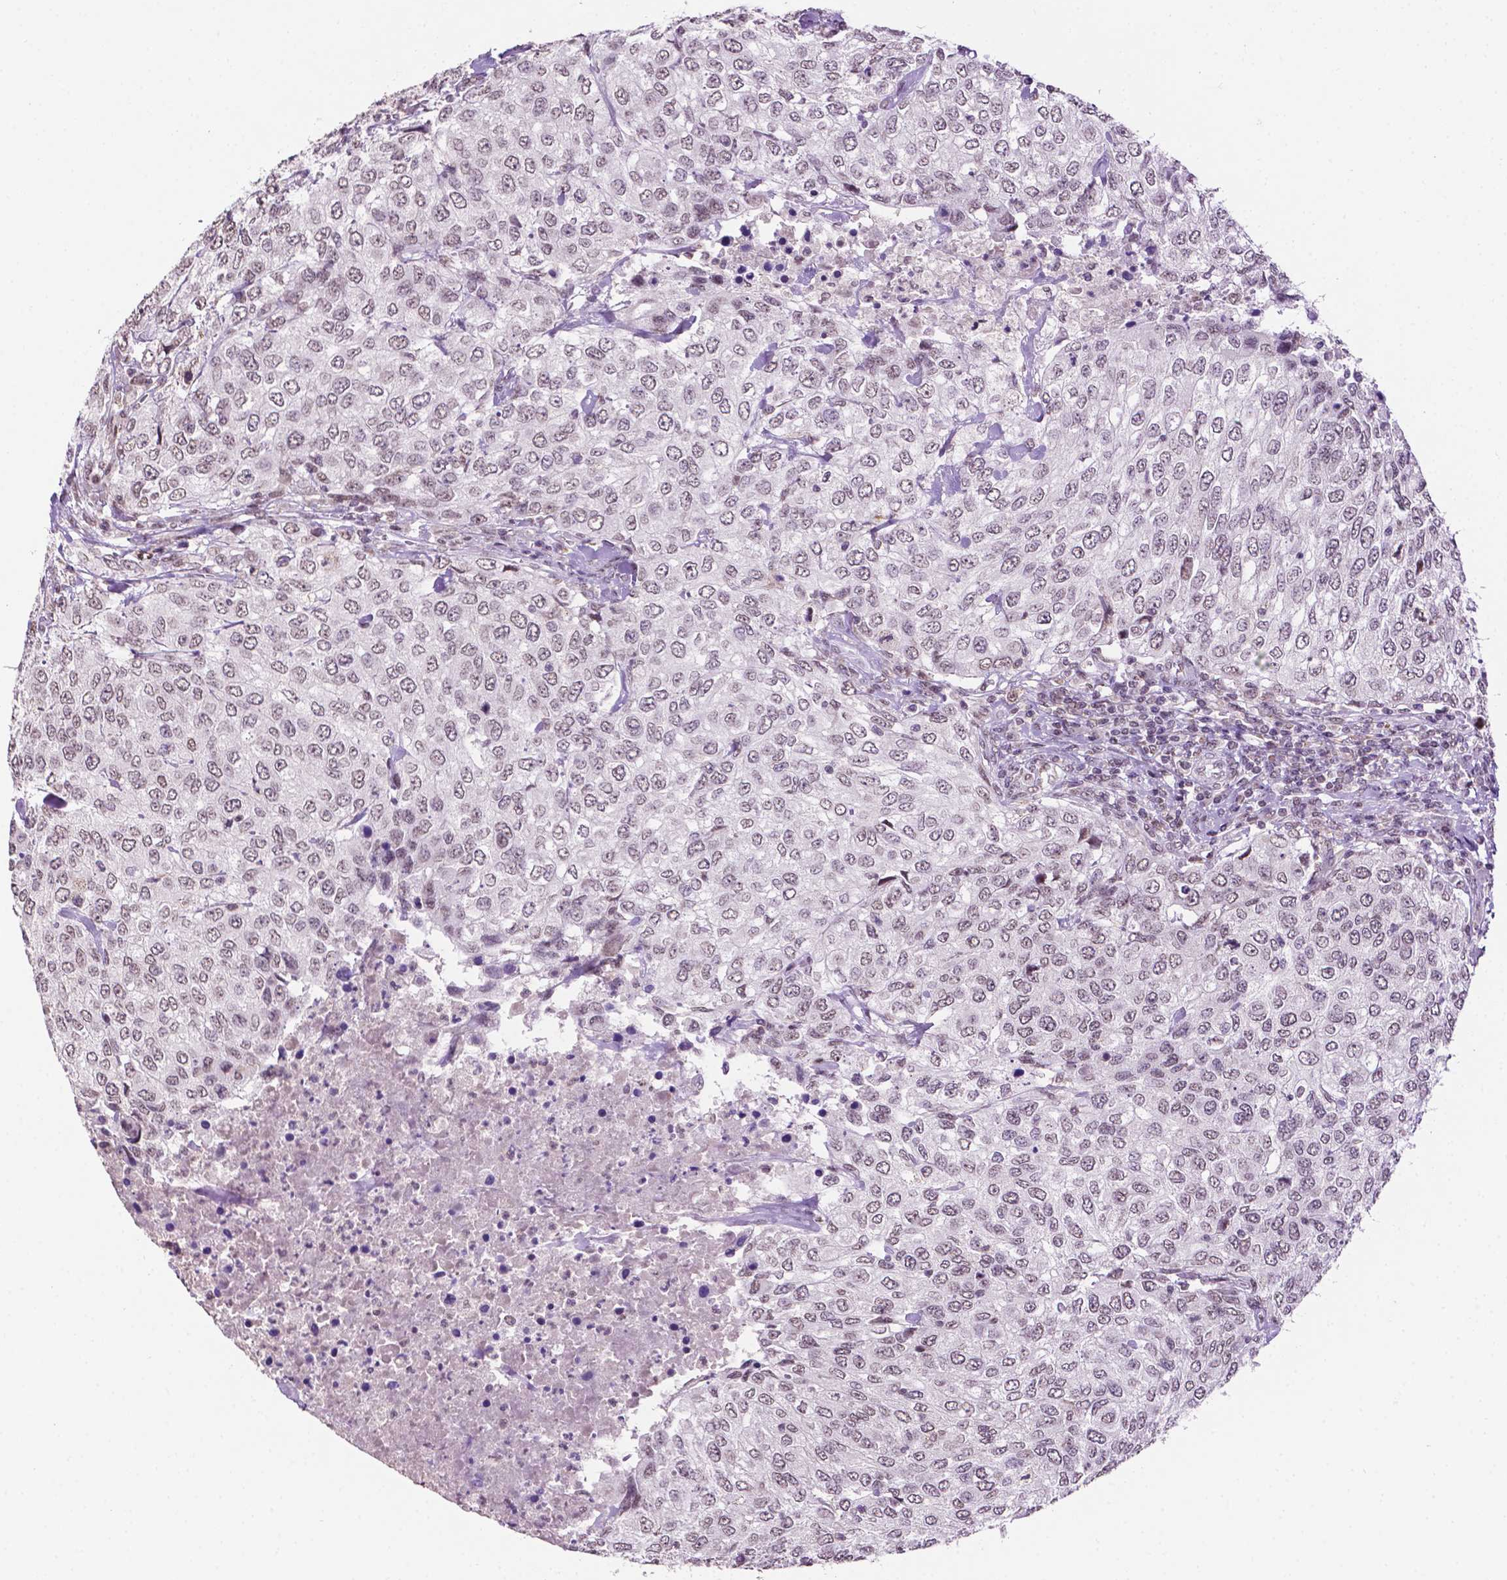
{"staining": {"intensity": "weak", "quantity": ">75%", "location": "nuclear"}, "tissue": "urothelial cancer", "cell_type": "Tumor cells", "image_type": "cancer", "snomed": [{"axis": "morphology", "description": "Urothelial carcinoma, High grade"}, {"axis": "topography", "description": "Urinary bladder"}], "caption": "Protein staining of urothelial carcinoma (high-grade) tissue displays weak nuclear positivity in about >75% of tumor cells.", "gene": "PTPN6", "patient": {"sex": "female", "age": 78}}